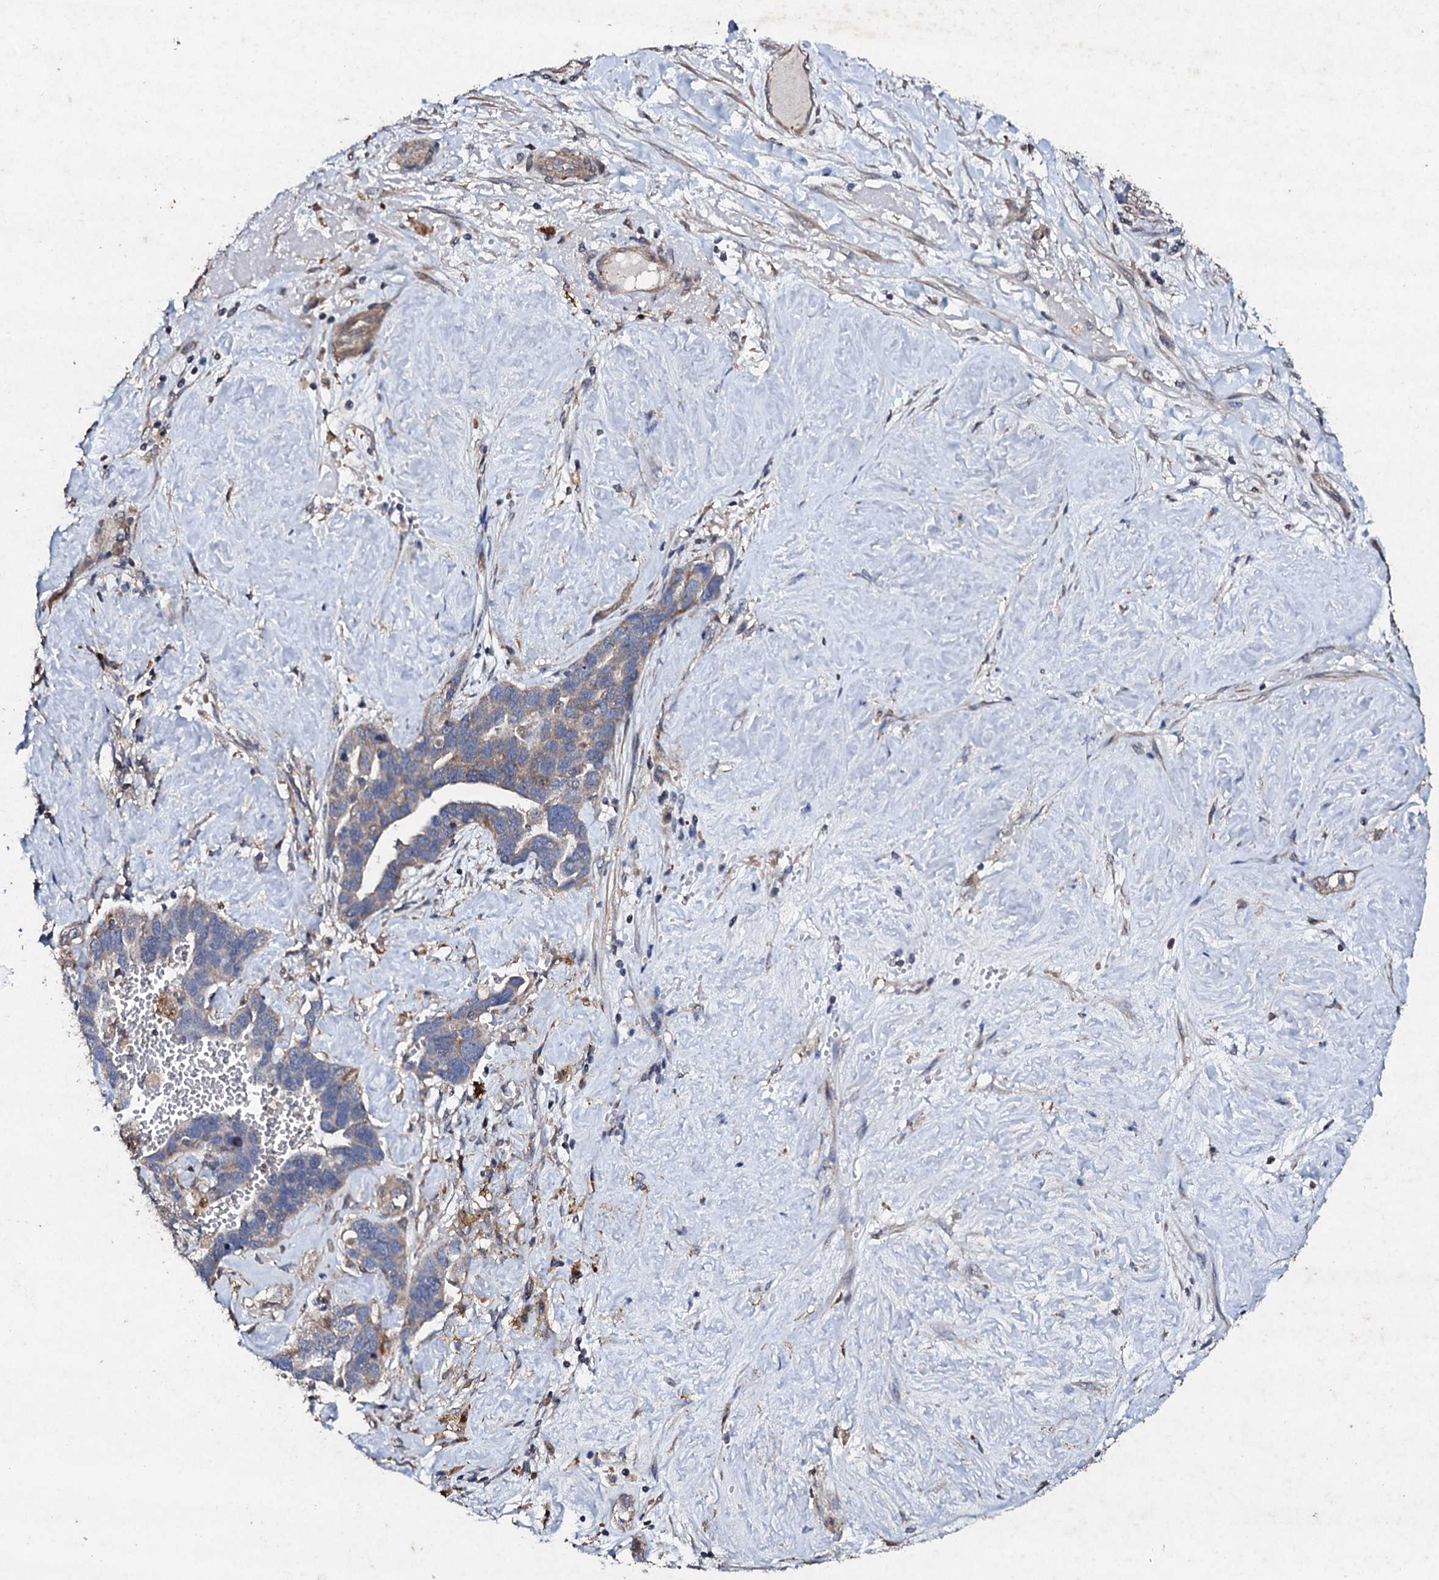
{"staining": {"intensity": "weak", "quantity": "25%-75%", "location": "cytoplasmic/membranous"}, "tissue": "ovarian cancer", "cell_type": "Tumor cells", "image_type": "cancer", "snomed": [{"axis": "morphology", "description": "Cystadenocarcinoma, serous, NOS"}, {"axis": "topography", "description": "Ovary"}], "caption": "Ovarian serous cystadenocarcinoma tissue demonstrates weak cytoplasmic/membranous expression in about 25%-75% of tumor cells, visualized by immunohistochemistry.", "gene": "MOCOS", "patient": {"sex": "female", "age": 54}}